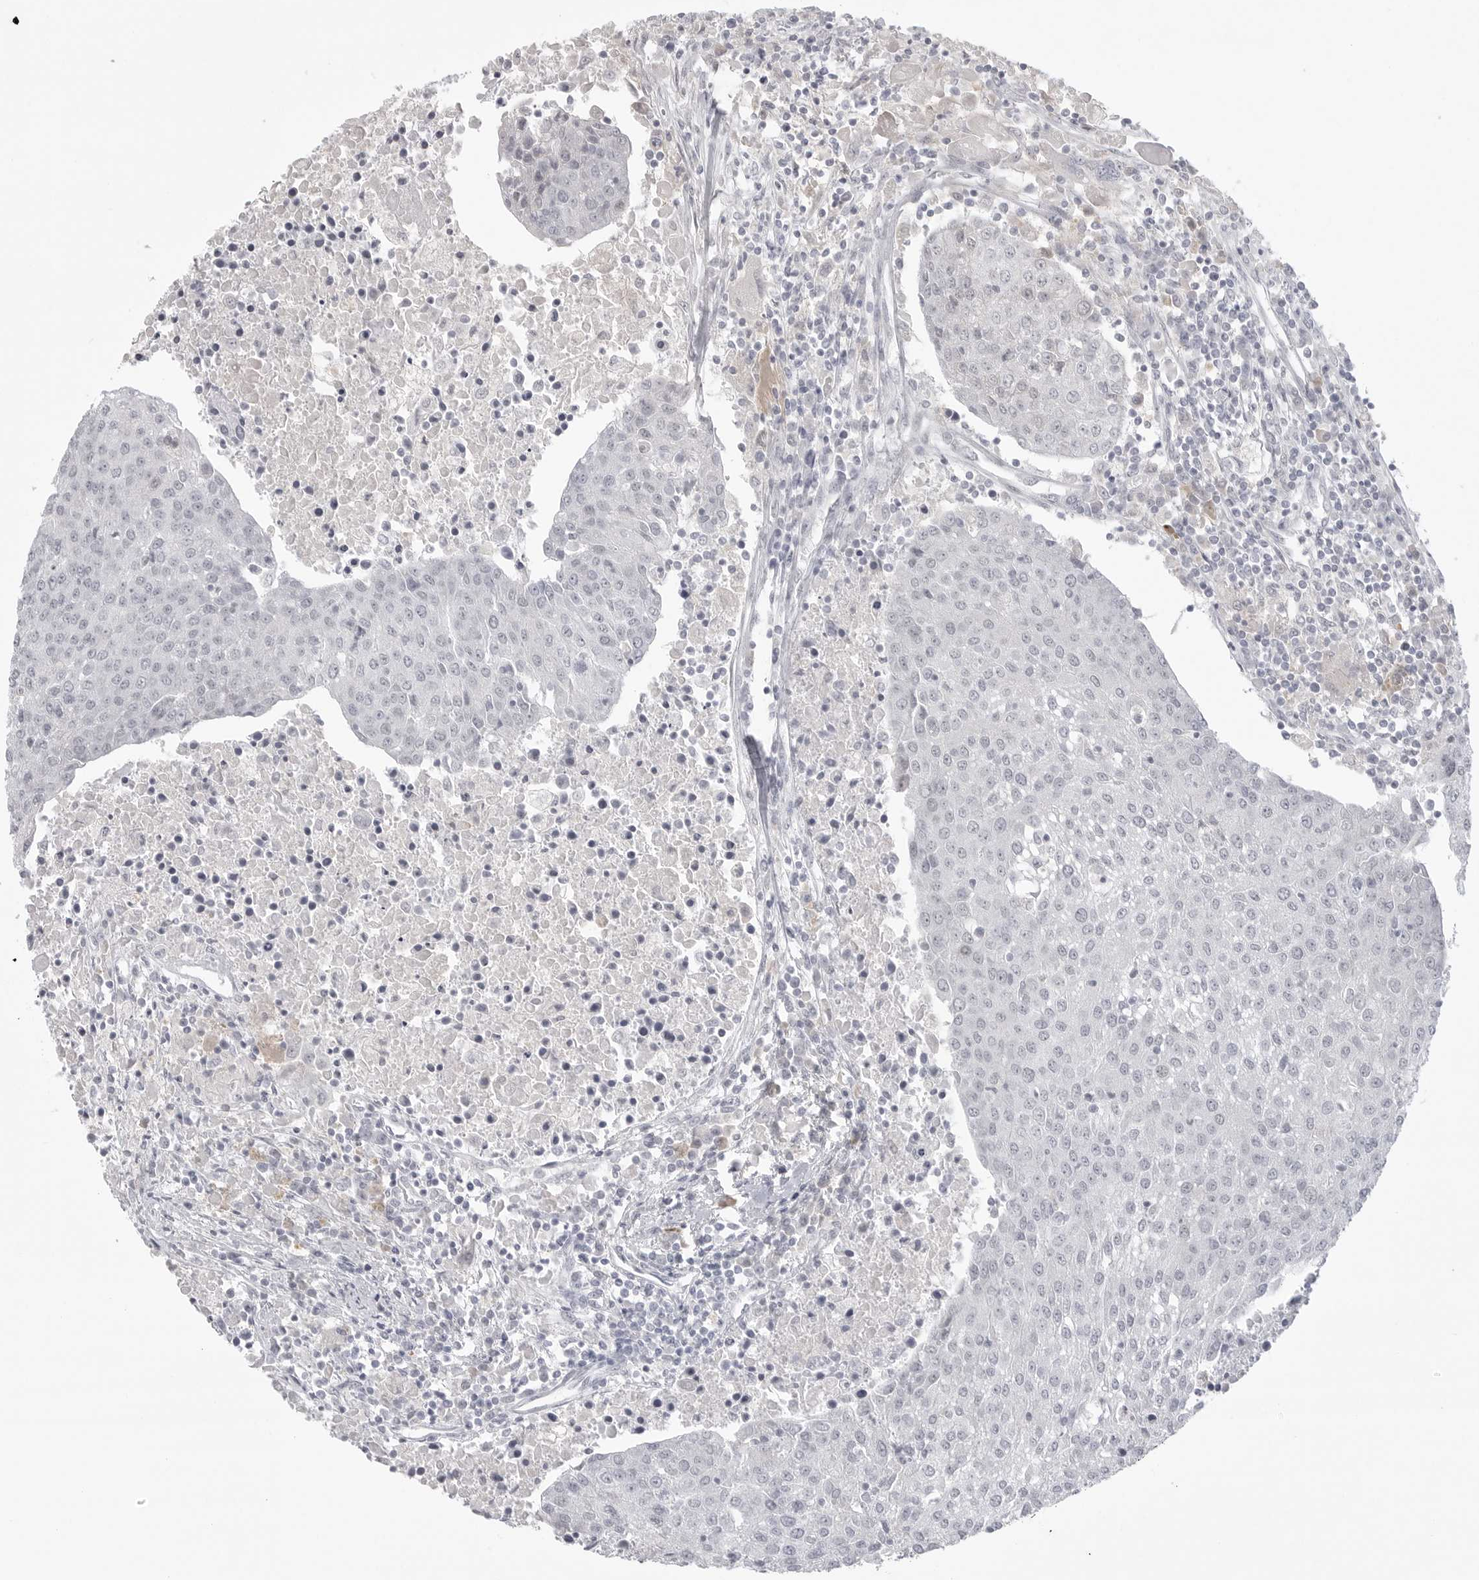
{"staining": {"intensity": "negative", "quantity": "none", "location": "none"}, "tissue": "urothelial cancer", "cell_type": "Tumor cells", "image_type": "cancer", "snomed": [{"axis": "morphology", "description": "Urothelial carcinoma, High grade"}, {"axis": "topography", "description": "Urinary bladder"}], "caption": "Tumor cells are negative for brown protein staining in urothelial carcinoma (high-grade). (Stains: DAB immunohistochemistry with hematoxylin counter stain, Microscopy: brightfield microscopy at high magnification).", "gene": "TCTN3", "patient": {"sex": "female", "age": 85}}